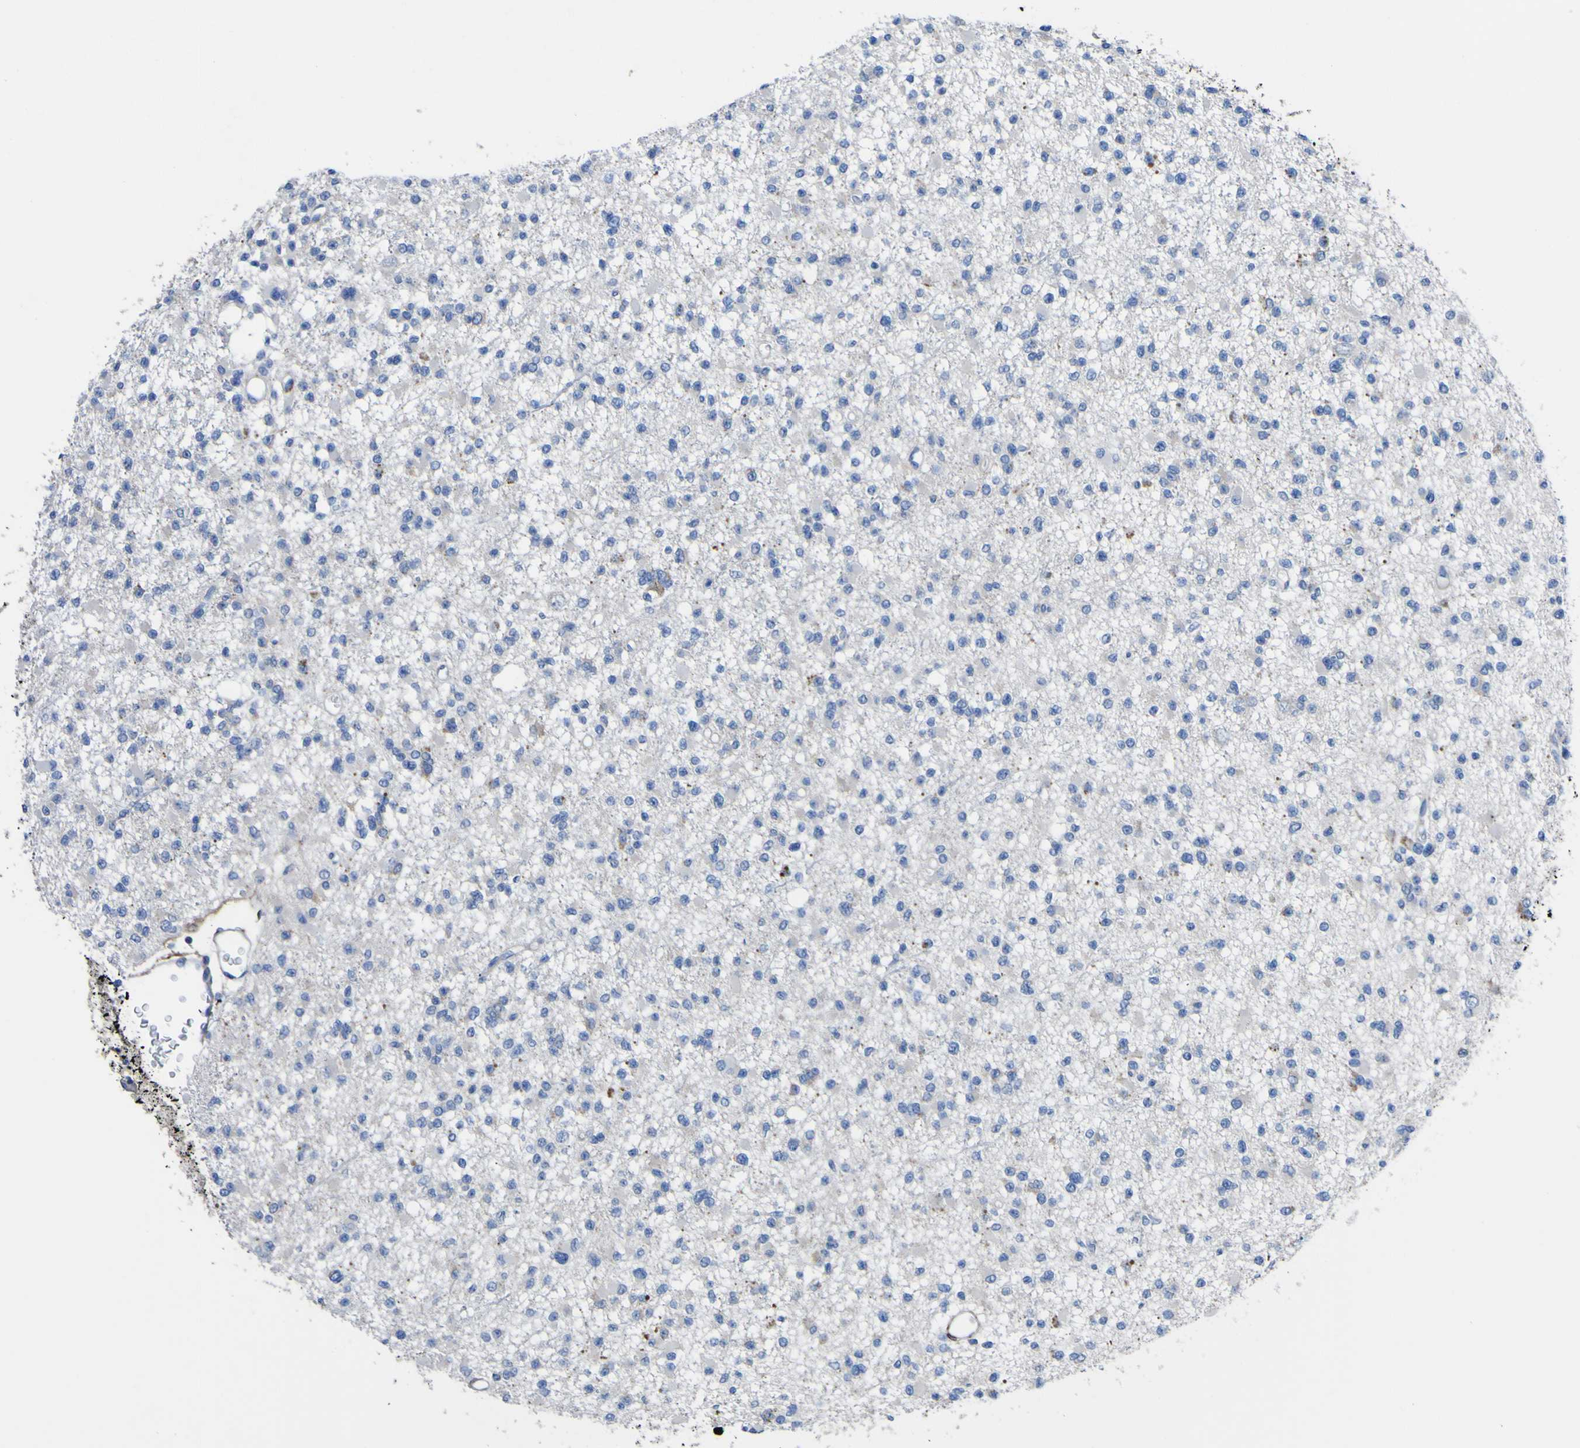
{"staining": {"intensity": "negative", "quantity": "none", "location": "none"}, "tissue": "glioma", "cell_type": "Tumor cells", "image_type": "cancer", "snomed": [{"axis": "morphology", "description": "Glioma, malignant, Low grade"}, {"axis": "topography", "description": "Brain"}], "caption": "Immunohistochemistry (IHC) image of human glioma stained for a protein (brown), which demonstrates no expression in tumor cells.", "gene": "AGO4", "patient": {"sex": "female", "age": 22}}